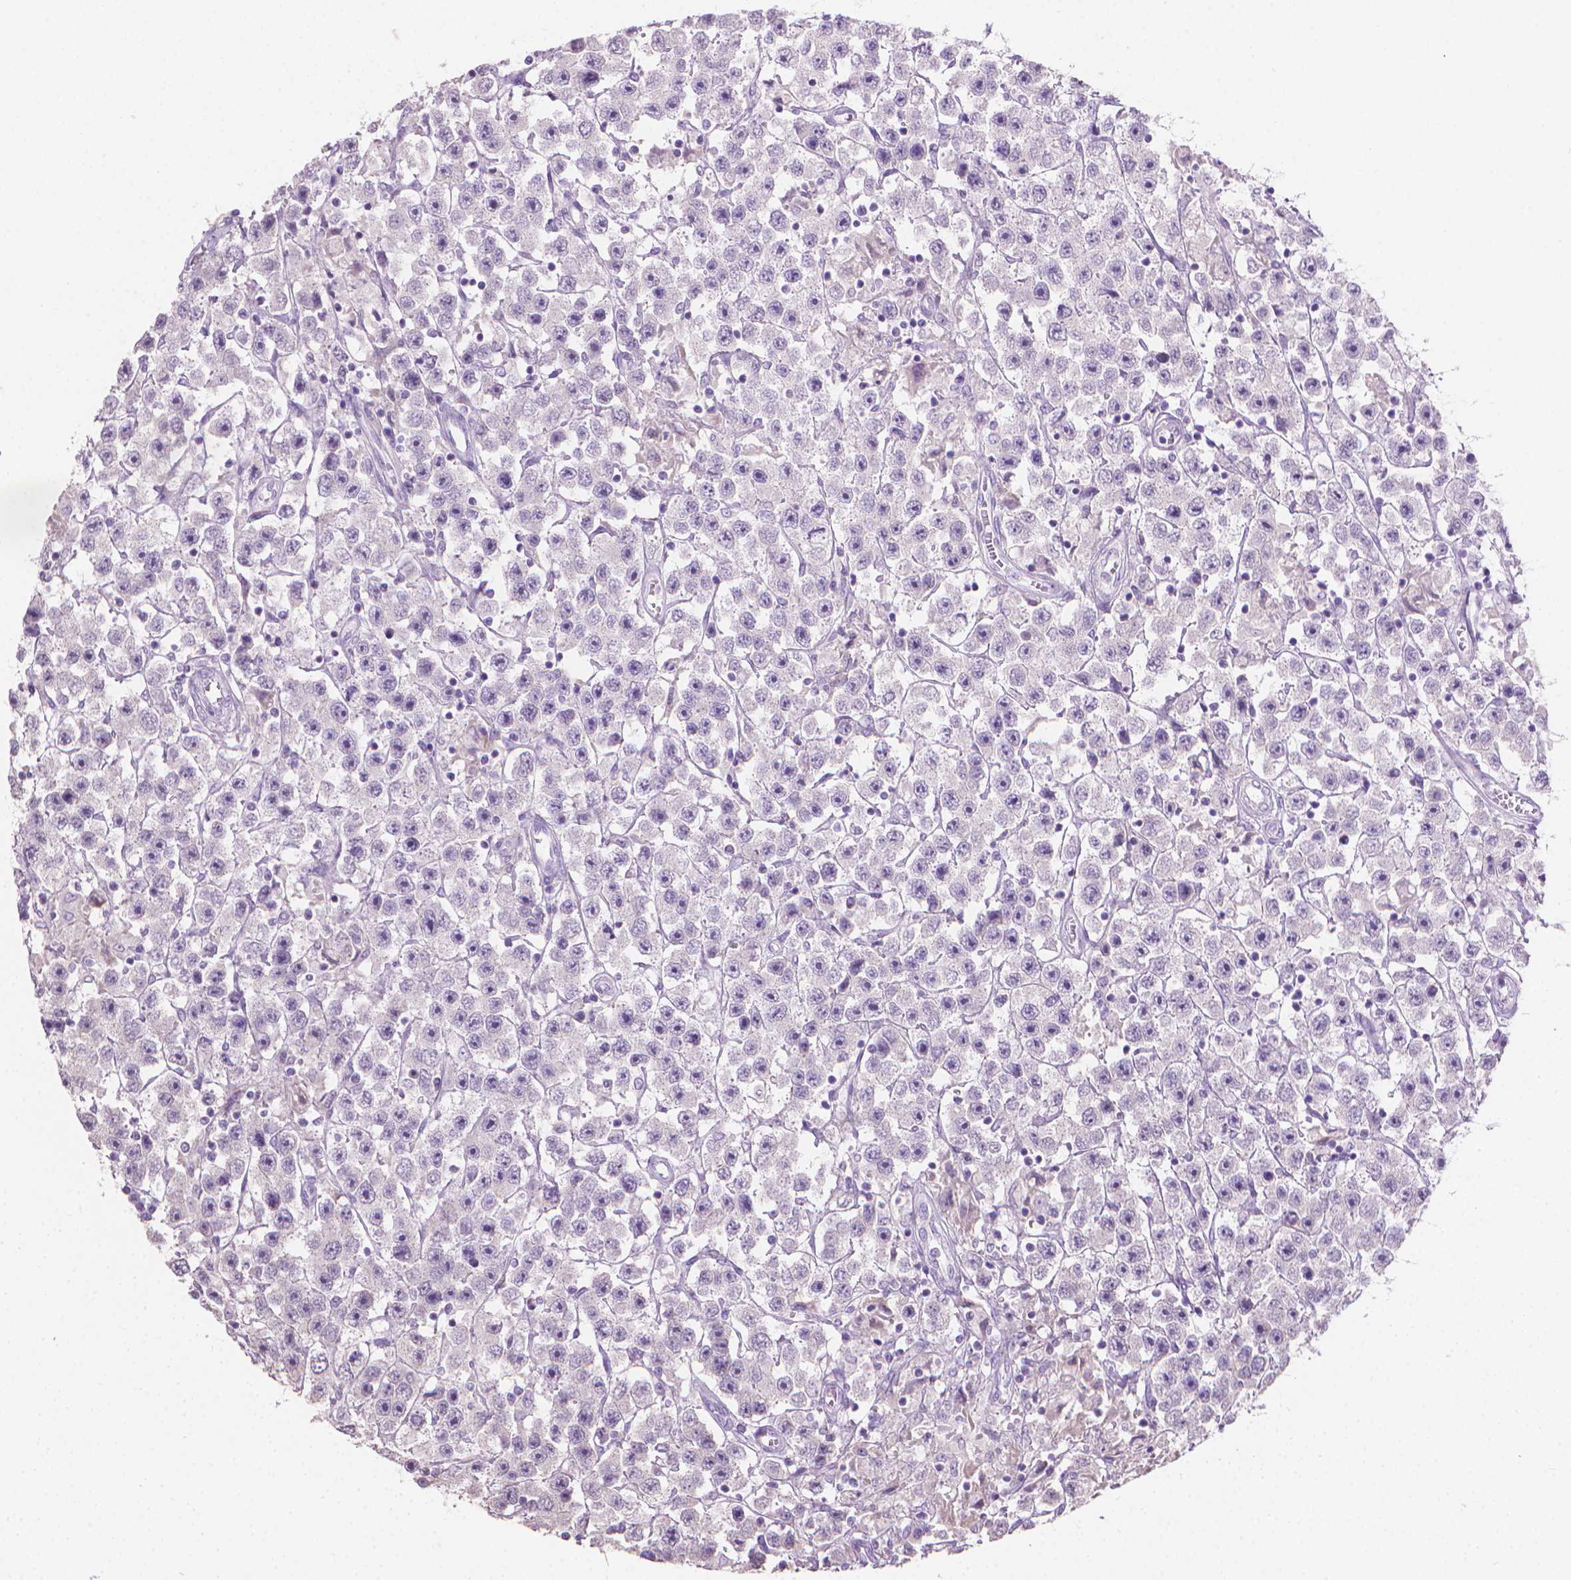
{"staining": {"intensity": "negative", "quantity": "none", "location": "none"}, "tissue": "testis cancer", "cell_type": "Tumor cells", "image_type": "cancer", "snomed": [{"axis": "morphology", "description": "Seminoma, NOS"}, {"axis": "topography", "description": "Testis"}], "caption": "Histopathology image shows no protein staining in tumor cells of testis cancer (seminoma) tissue.", "gene": "CABCOCO1", "patient": {"sex": "male", "age": 45}}